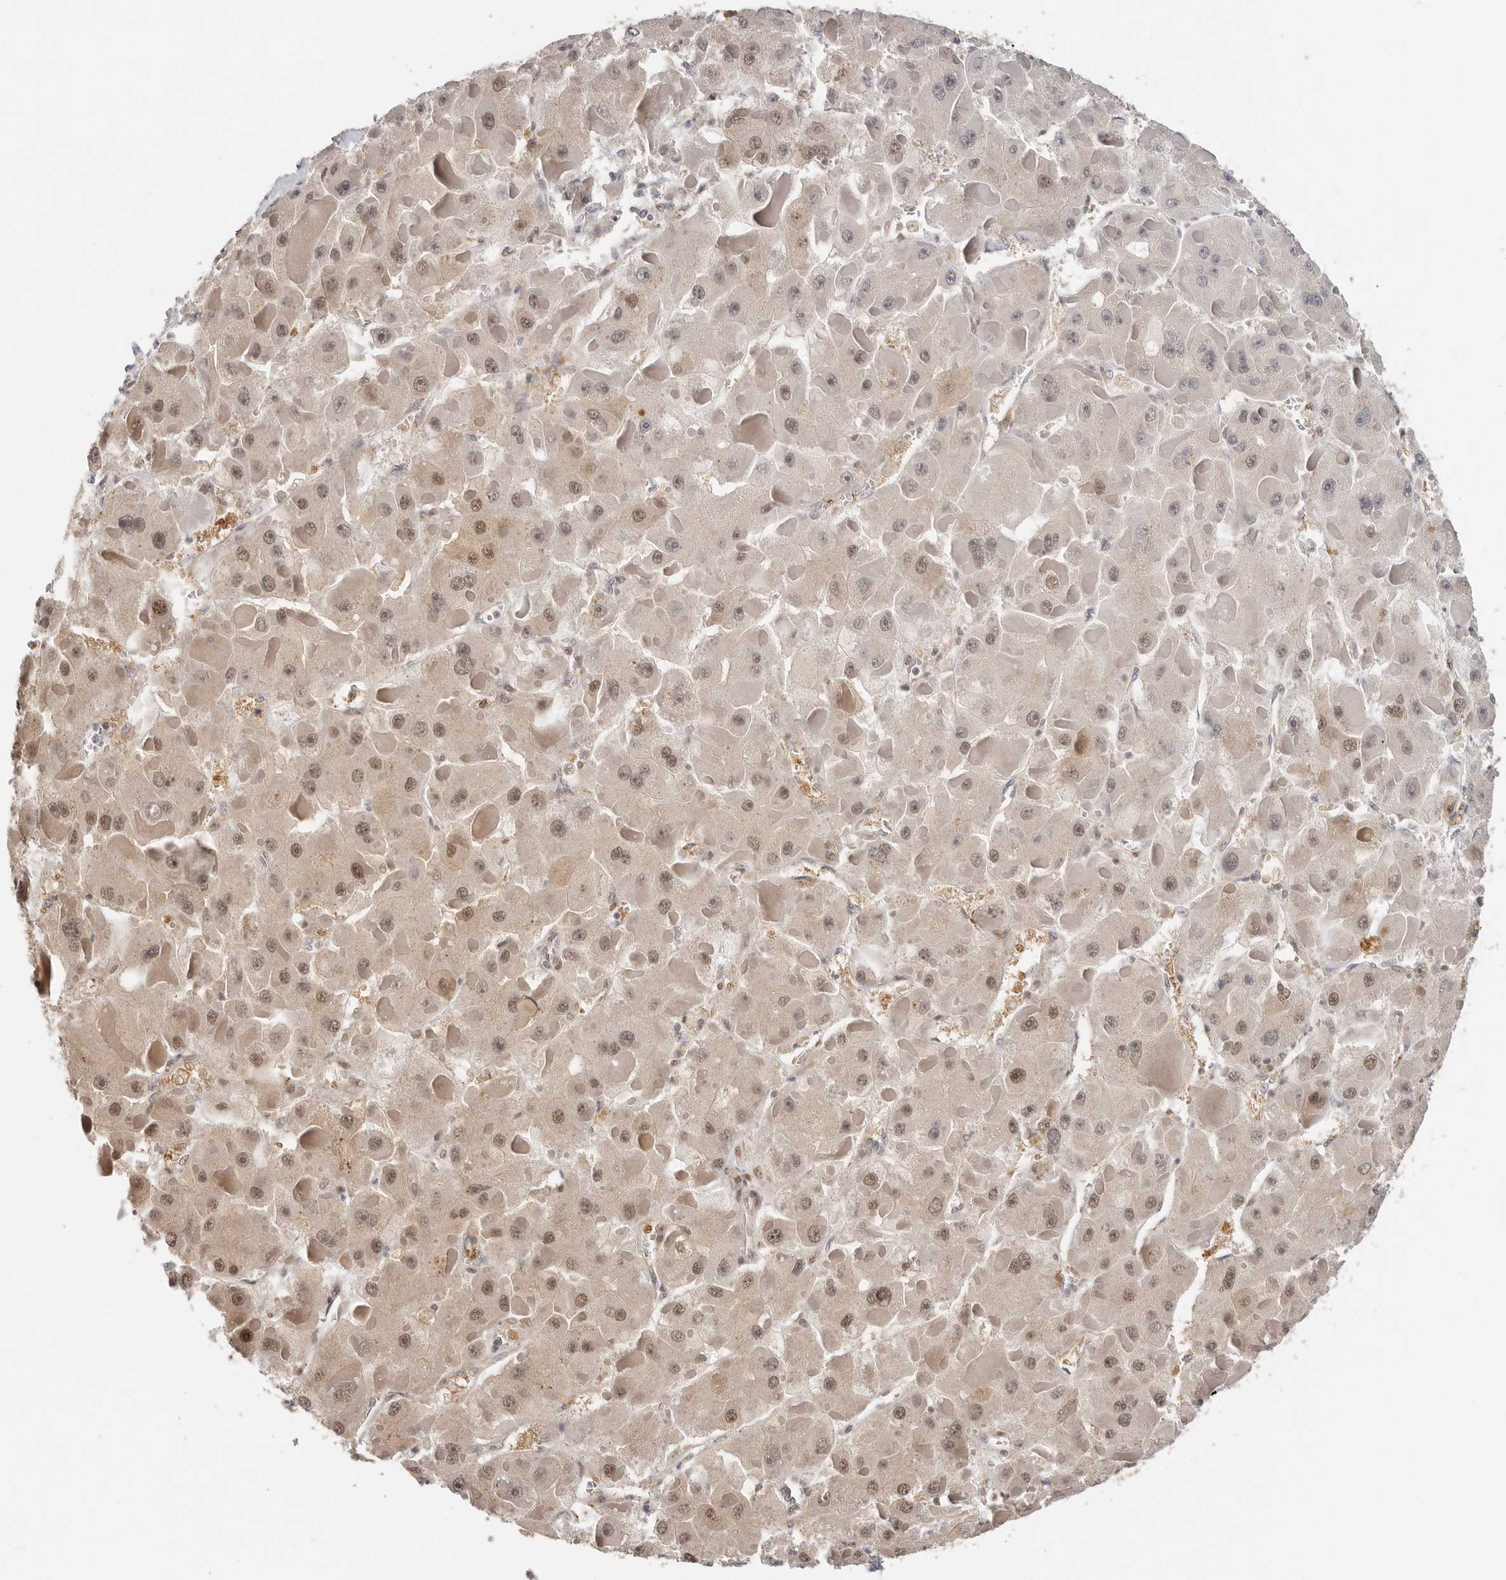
{"staining": {"intensity": "moderate", "quantity": ">75%", "location": "nuclear"}, "tissue": "liver cancer", "cell_type": "Tumor cells", "image_type": "cancer", "snomed": [{"axis": "morphology", "description": "Carcinoma, Hepatocellular, NOS"}, {"axis": "topography", "description": "Liver"}], "caption": "Immunohistochemistry image of neoplastic tissue: human liver hepatocellular carcinoma stained using immunohistochemistry (IHC) demonstrates medium levels of moderate protein expression localized specifically in the nuclear of tumor cells, appearing as a nuclear brown color.", "gene": "LARP7", "patient": {"sex": "female", "age": 73}}